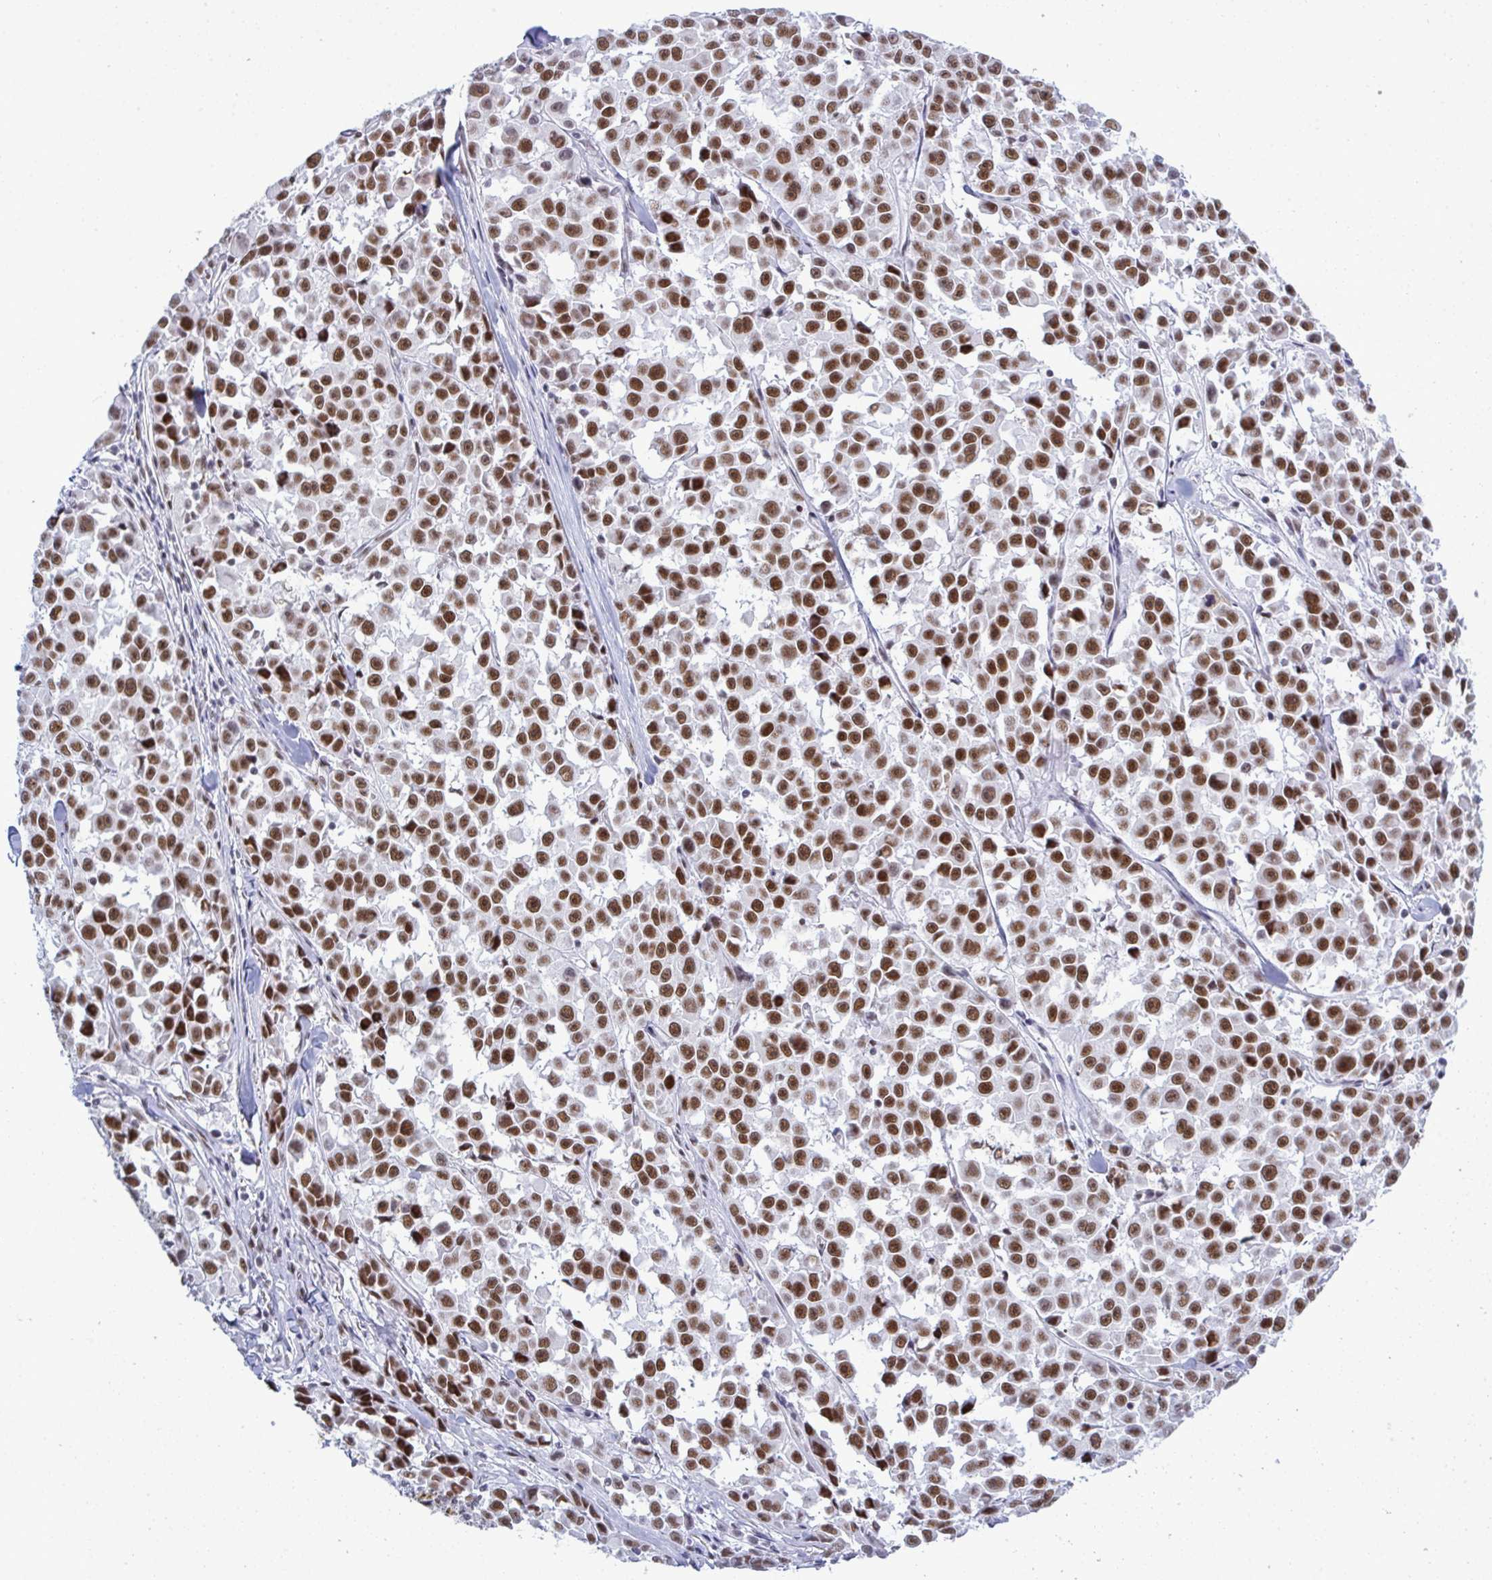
{"staining": {"intensity": "strong", "quantity": ">75%", "location": "nuclear"}, "tissue": "melanoma", "cell_type": "Tumor cells", "image_type": "cancer", "snomed": [{"axis": "morphology", "description": "Malignant melanoma, NOS"}, {"axis": "topography", "description": "Skin"}], "caption": "Immunohistochemistry (DAB (3,3'-diaminobenzidine)) staining of melanoma displays strong nuclear protein staining in approximately >75% of tumor cells.", "gene": "PPP1R10", "patient": {"sex": "female", "age": 66}}